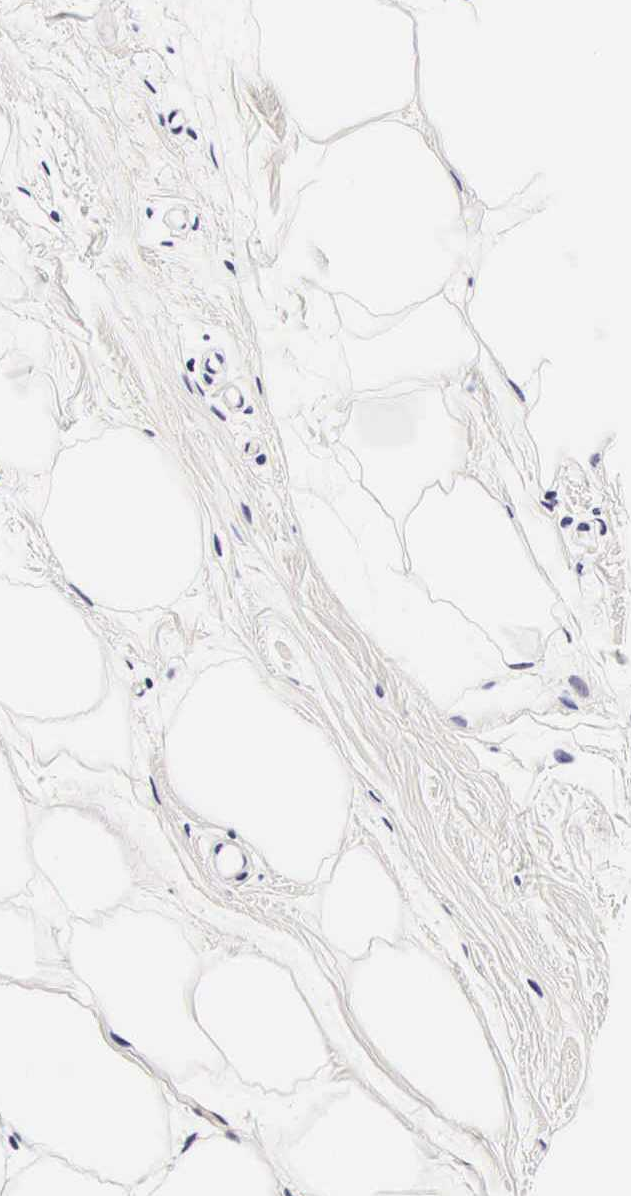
{"staining": {"intensity": "negative", "quantity": "none", "location": "none"}, "tissue": "breast", "cell_type": "Adipocytes", "image_type": "normal", "snomed": [{"axis": "morphology", "description": "Normal tissue, NOS"}, {"axis": "topography", "description": "Breast"}], "caption": "Breast stained for a protein using immunohistochemistry (IHC) exhibits no positivity adipocytes.", "gene": "UPRT", "patient": {"sex": "female", "age": 44}}